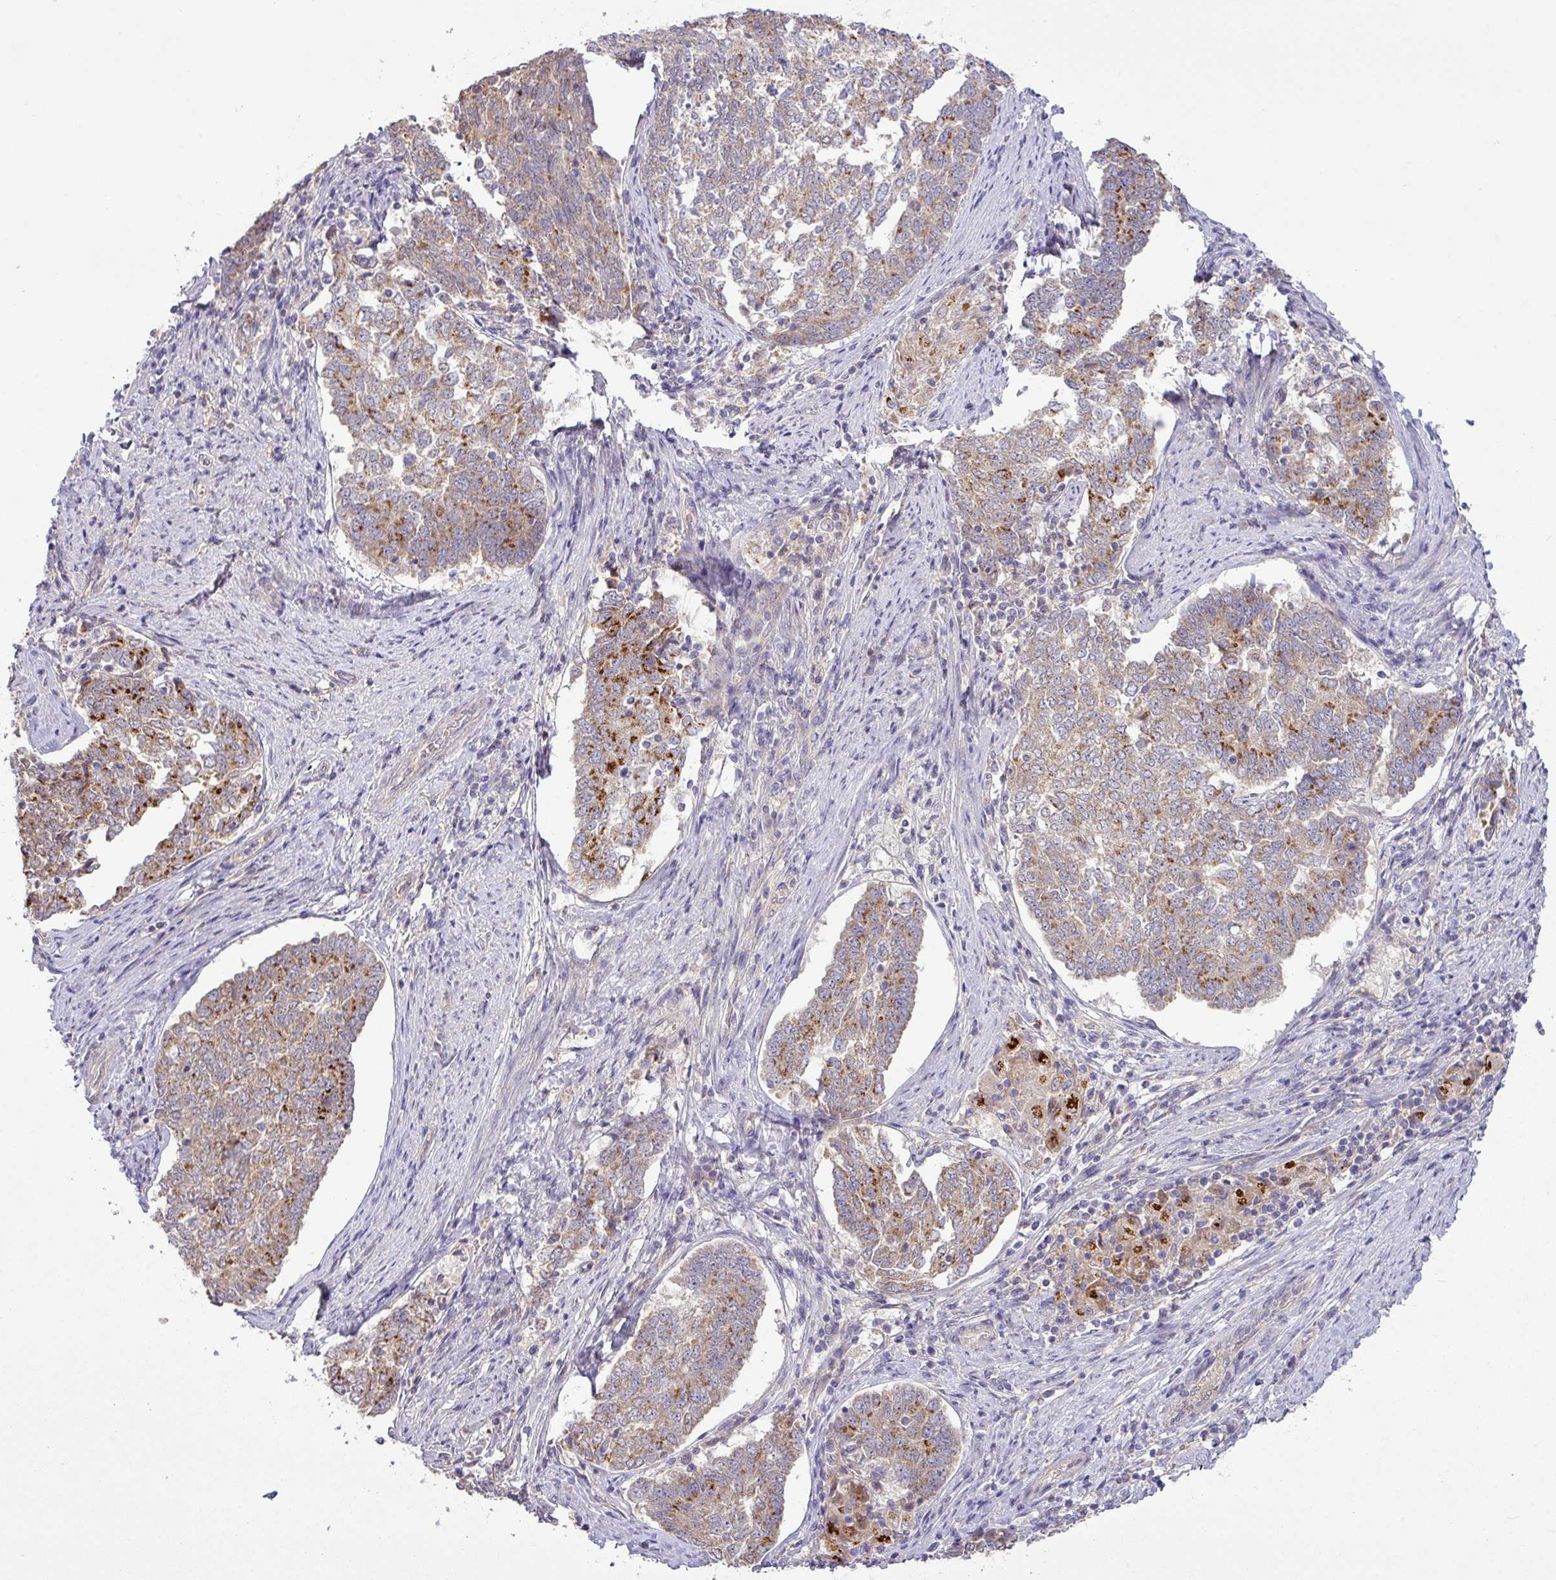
{"staining": {"intensity": "strong", "quantity": "25%-75%", "location": "cytoplasmic/membranous"}, "tissue": "endometrial cancer", "cell_type": "Tumor cells", "image_type": "cancer", "snomed": [{"axis": "morphology", "description": "Adenocarcinoma, NOS"}, {"axis": "topography", "description": "Endometrium"}], "caption": "The micrograph demonstrates a brown stain indicating the presence of a protein in the cytoplasmic/membranous of tumor cells in endometrial cancer.", "gene": "GALNT12", "patient": {"sex": "female", "age": 80}}